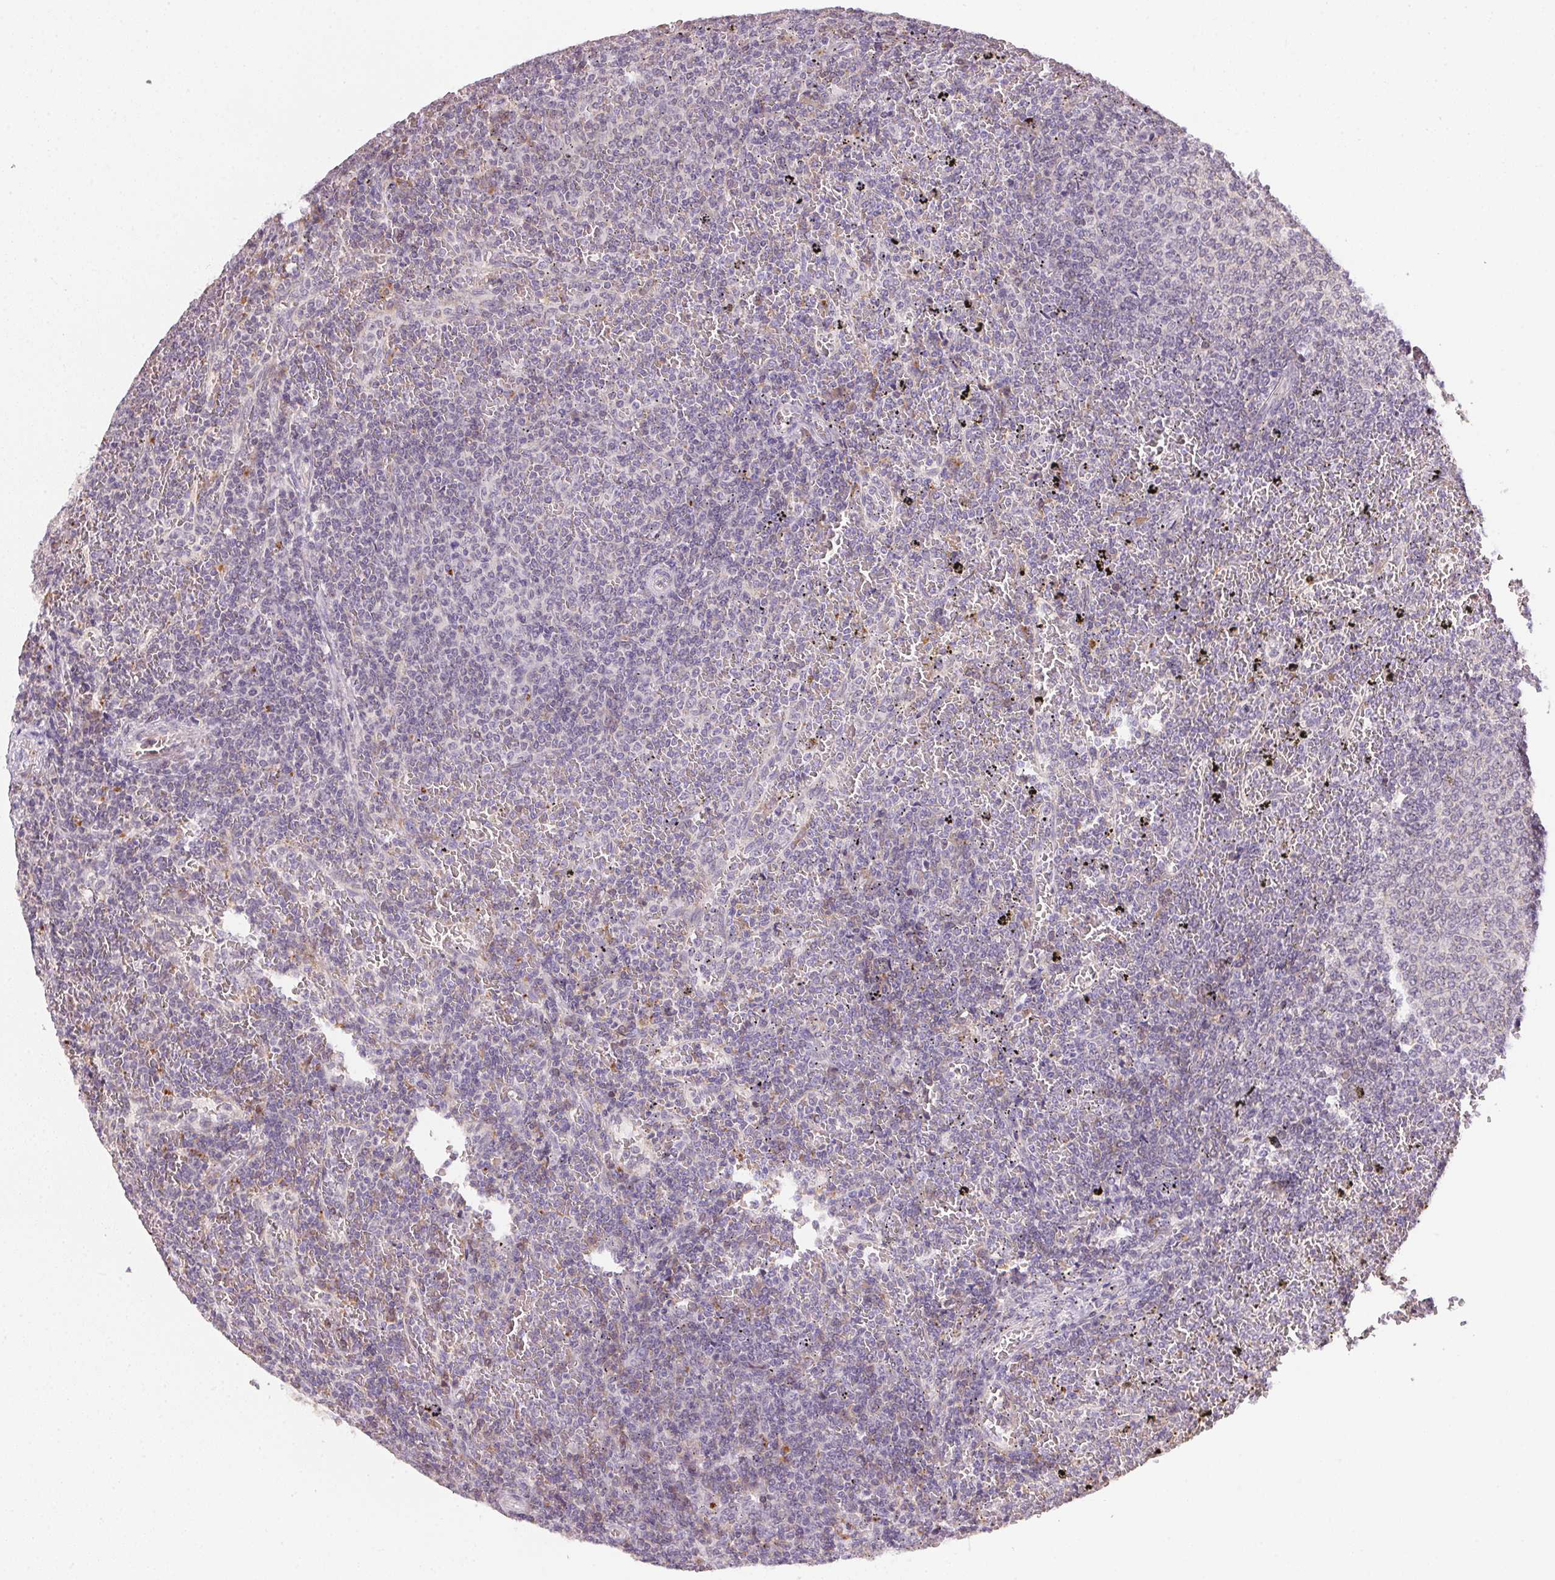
{"staining": {"intensity": "negative", "quantity": "none", "location": "none"}, "tissue": "lymphoma", "cell_type": "Tumor cells", "image_type": "cancer", "snomed": [{"axis": "morphology", "description": "Malignant lymphoma, non-Hodgkin's type, Low grade"}, {"axis": "topography", "description": "Spleen"}], "caption": "An immunohistochemistry photomicrograph of lymphoma is shown. There is no staining in tumor cells of lymphoma.", "gene": "METTL13", "patient": {"sex": "female", "age": 77}}